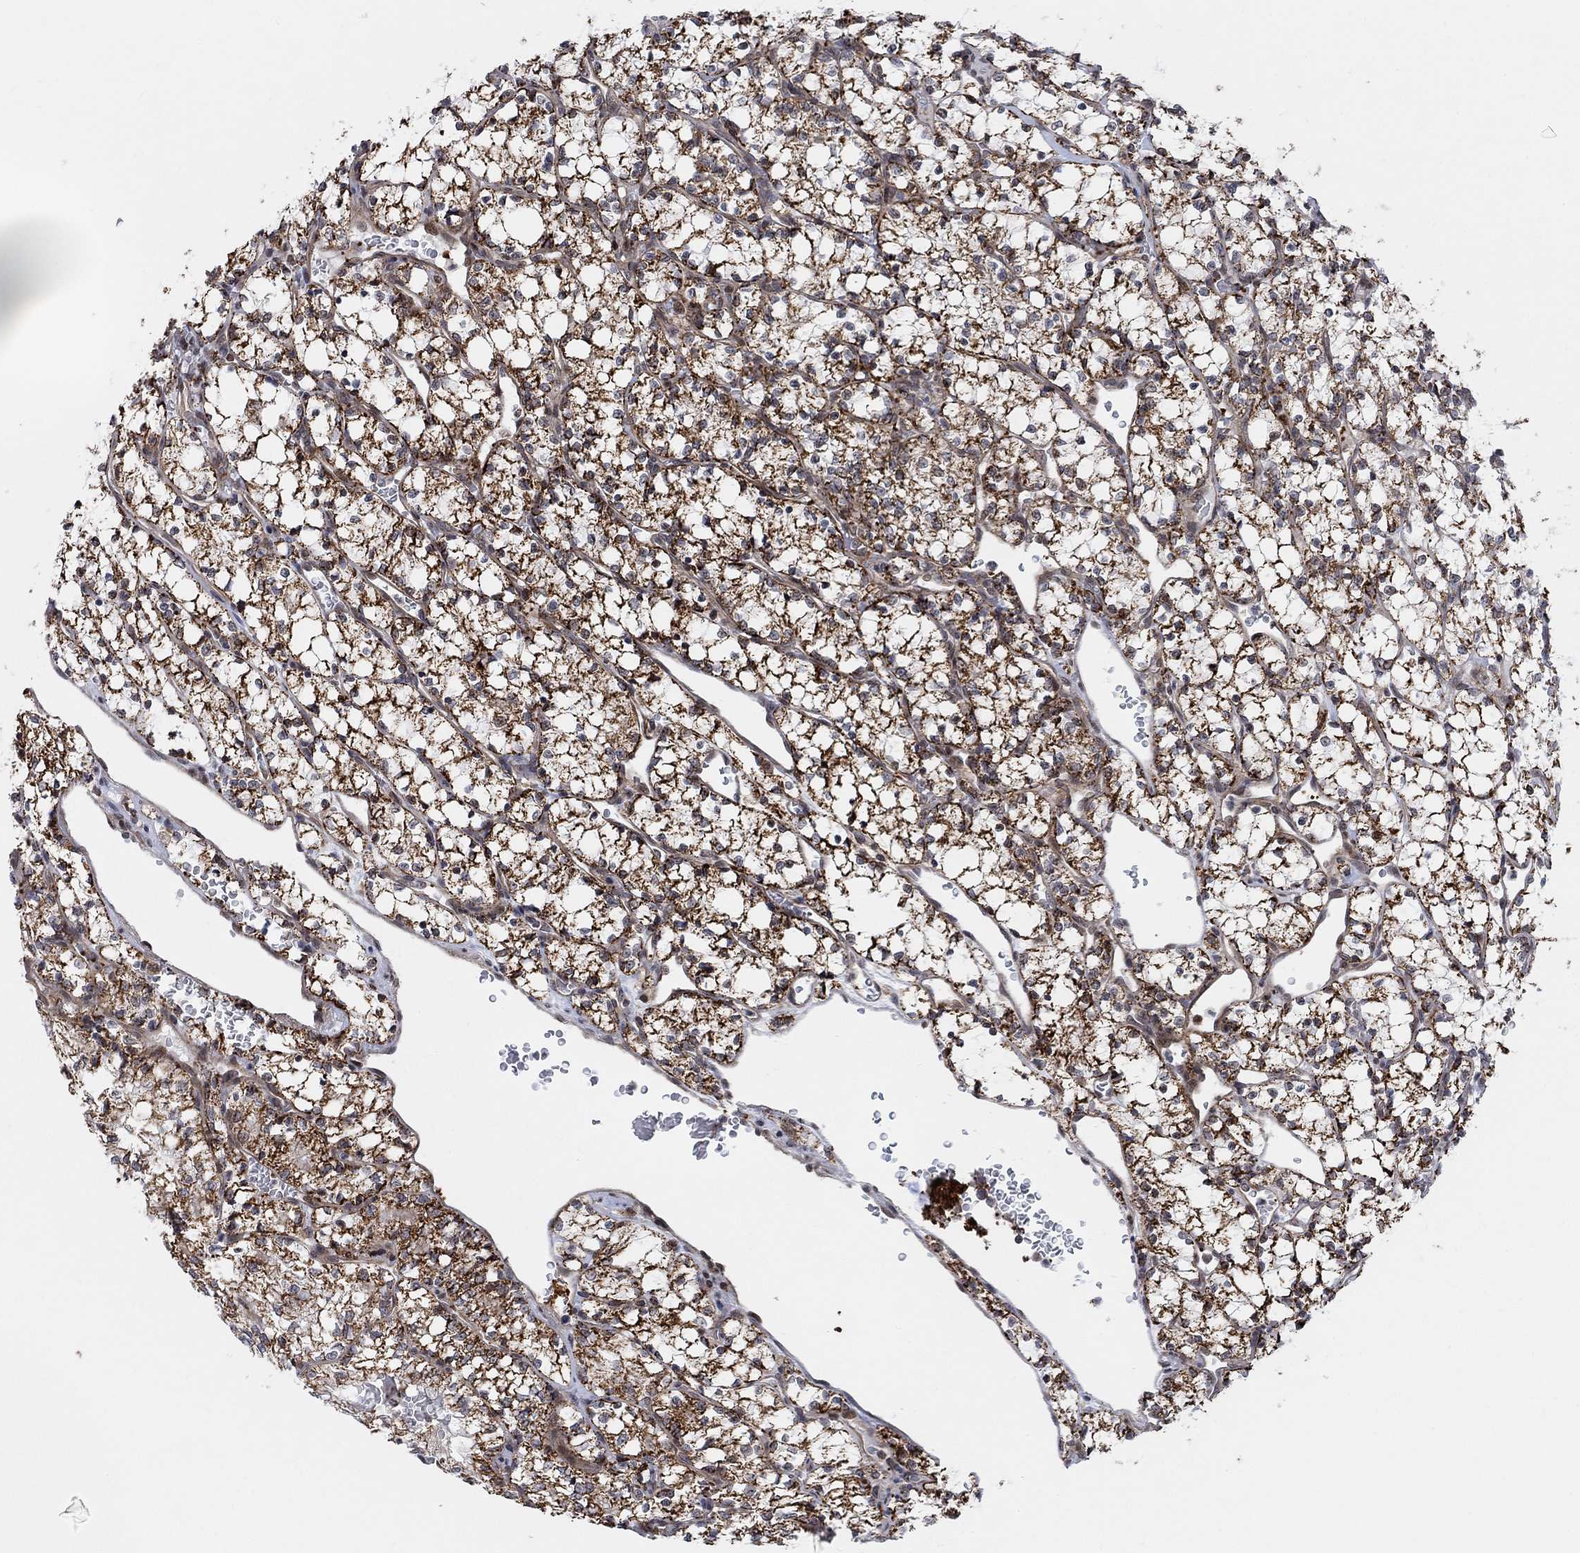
{"staining": {"intensity": "strong", "quantity": ">75%", "location": "cytoplasmic/membranous"}, "tissue": "renal cancer", "cell_type": "Tumor cells", "image_type": "cancer", "snomed": [{"axis": "morphology", "description": "Adenocarcinoma, NOS"}, {"axis": "topography", "description": "Kidney"}], "caption": "Immunohistochemistry of renal cancer (adenocarcinoma) shows high levels of strong cytoplasmic/membranous staining in approximately >75% of tumor cells.", "gene": "PWWP2B", "patient": {"sex": "female", "age": 69}}